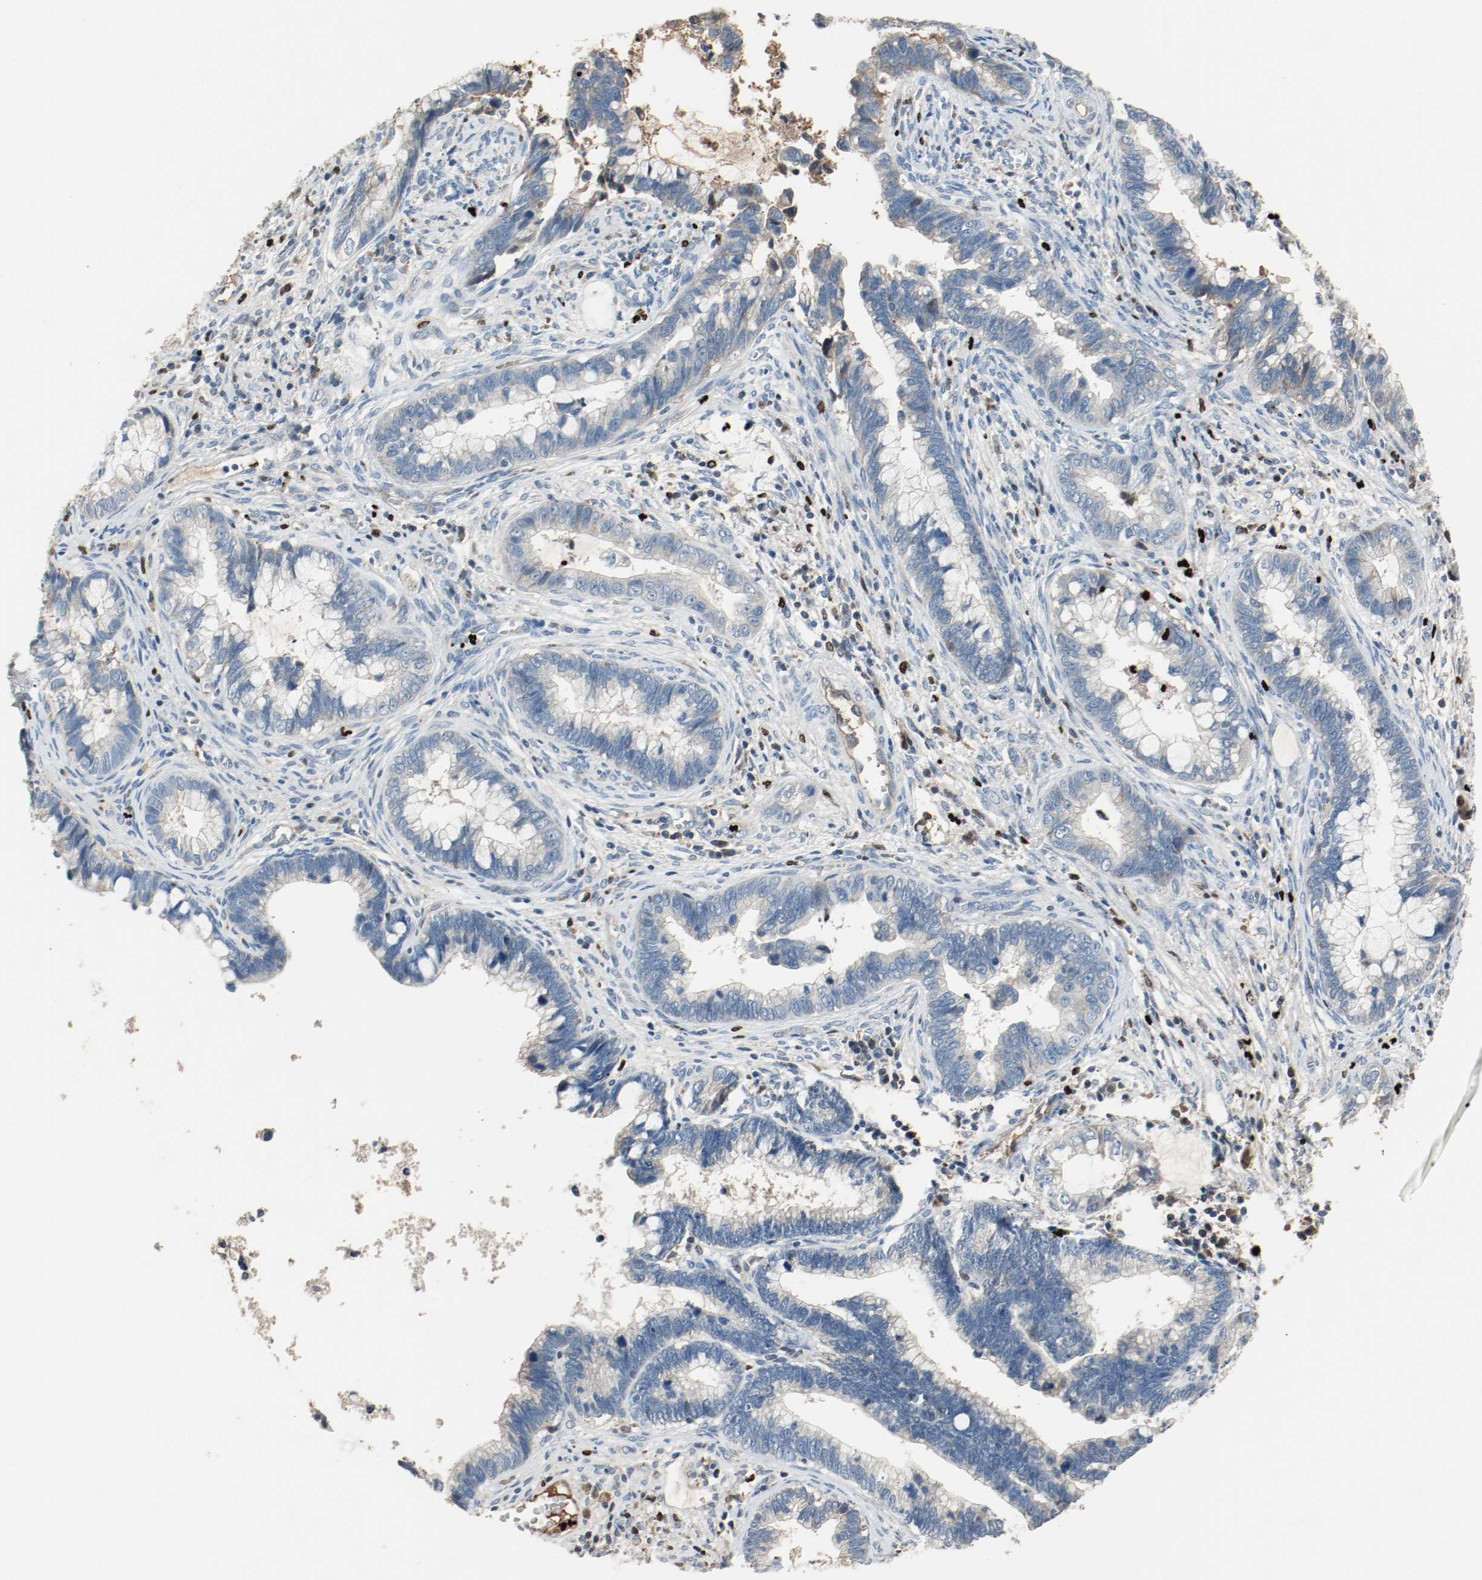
{"staining": {"intensity": "negative", "quantity": "none", "location": "none"}, "tissue": "cervical cancer", "cell_type": "Tumor cells", "image_type": "cancer", "snomed": [{"axis": "morphology", "description": "Adenocarcinoma, NOS"}, {"axis": "topography", "description": "Cervix"}], "caption": "Immunohistochemistry of adenocarcinoma (cervical) demonstrates no expression in tumor cells.", "gene": "BLK", "patient": {"sex": "female", "age": 44}}